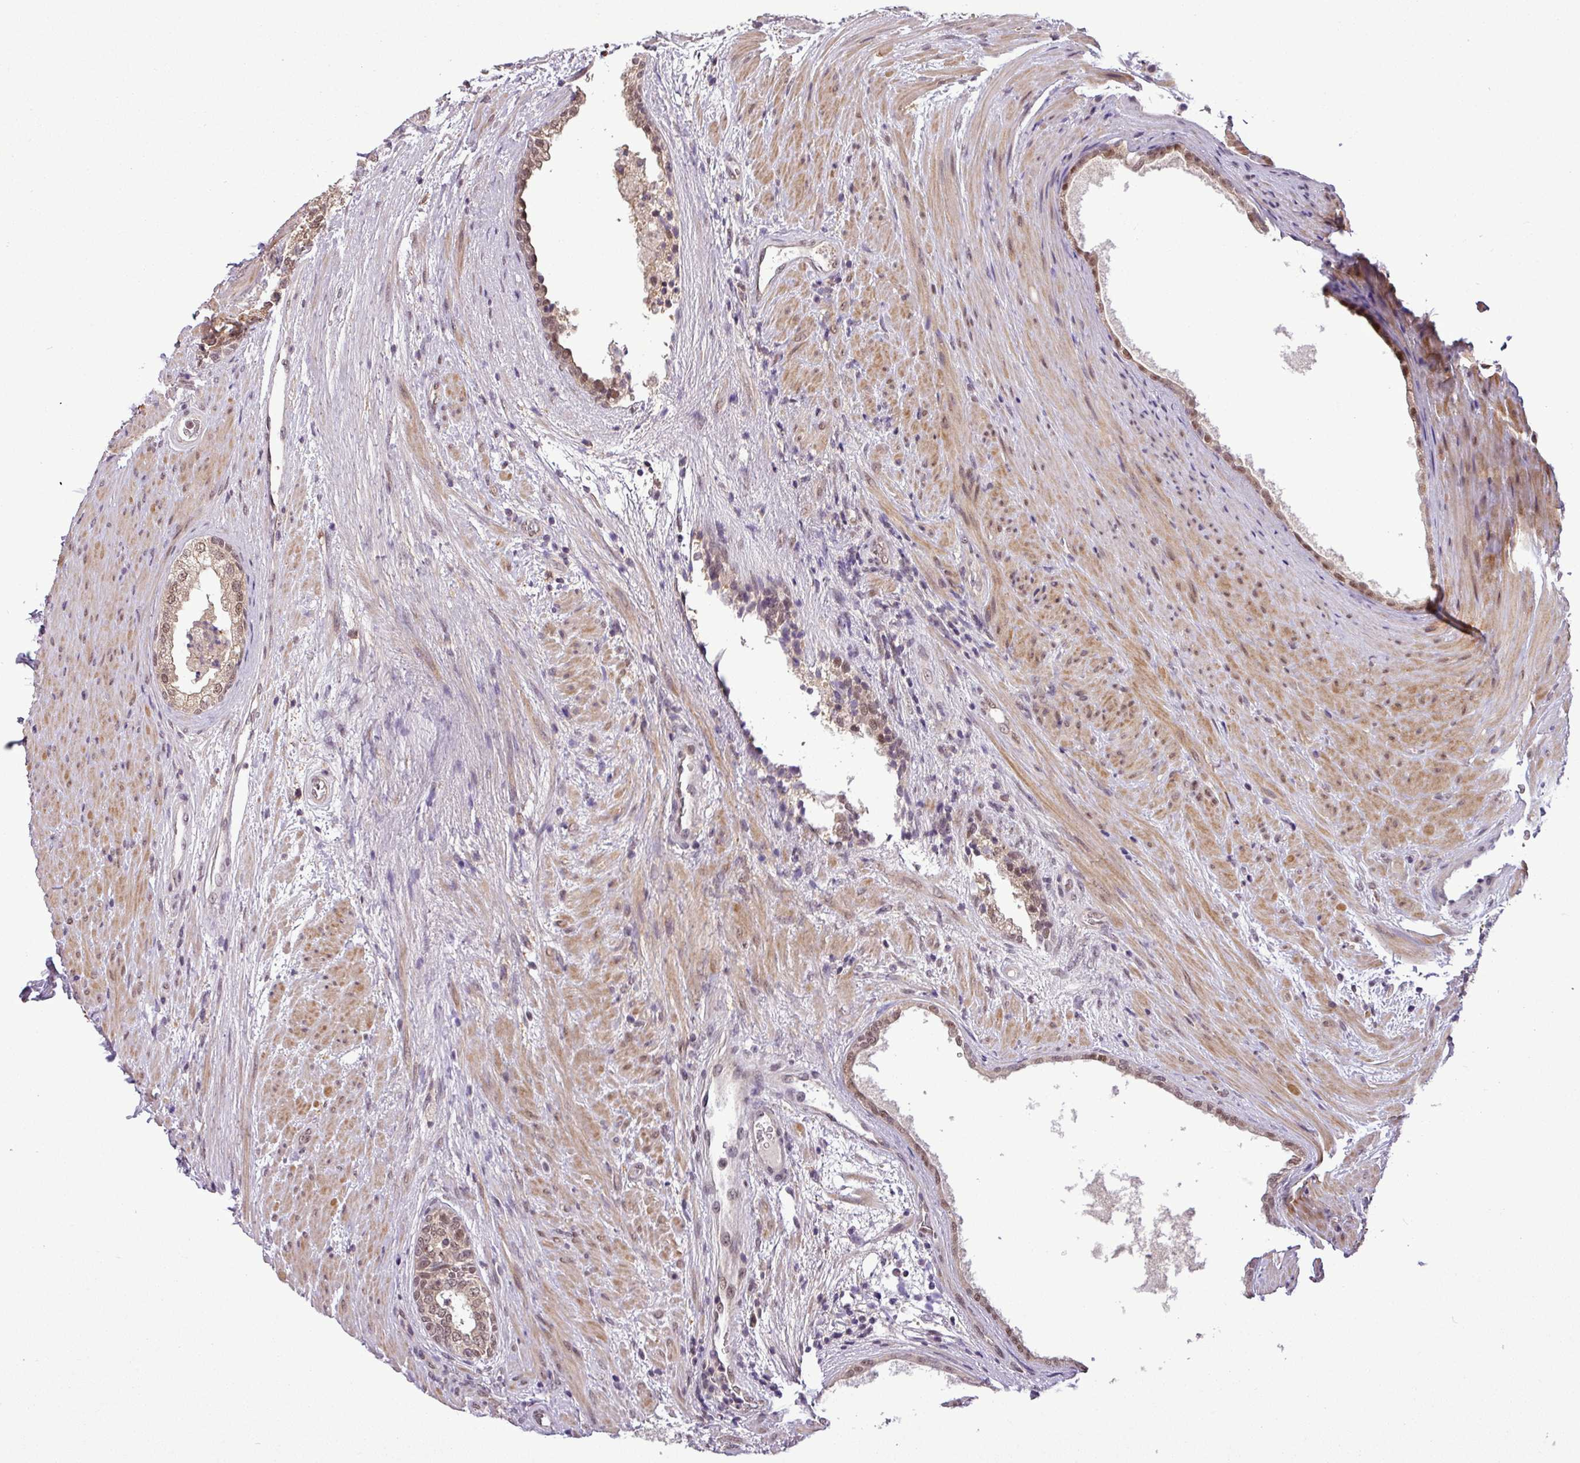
{"staining": {"intensity": "moderate", "quantity": ">75%", "location": "nuclear"}, "tissue": "prostate", "cell_type": "Glandular cells", "image_type": "normal", "snomed": [{"axis": "morphology", "description": "Normal tissue, NOS"}, {"axis": "topography", "description": "Prostate"}], "caption": "Immunohistochemical staining of normal prostate demonstrates moderate nuclear protein staining in about >75% of glandular cells.", "gene": "MFHAS1", "patient": {"sex": "male", "age": 76}}